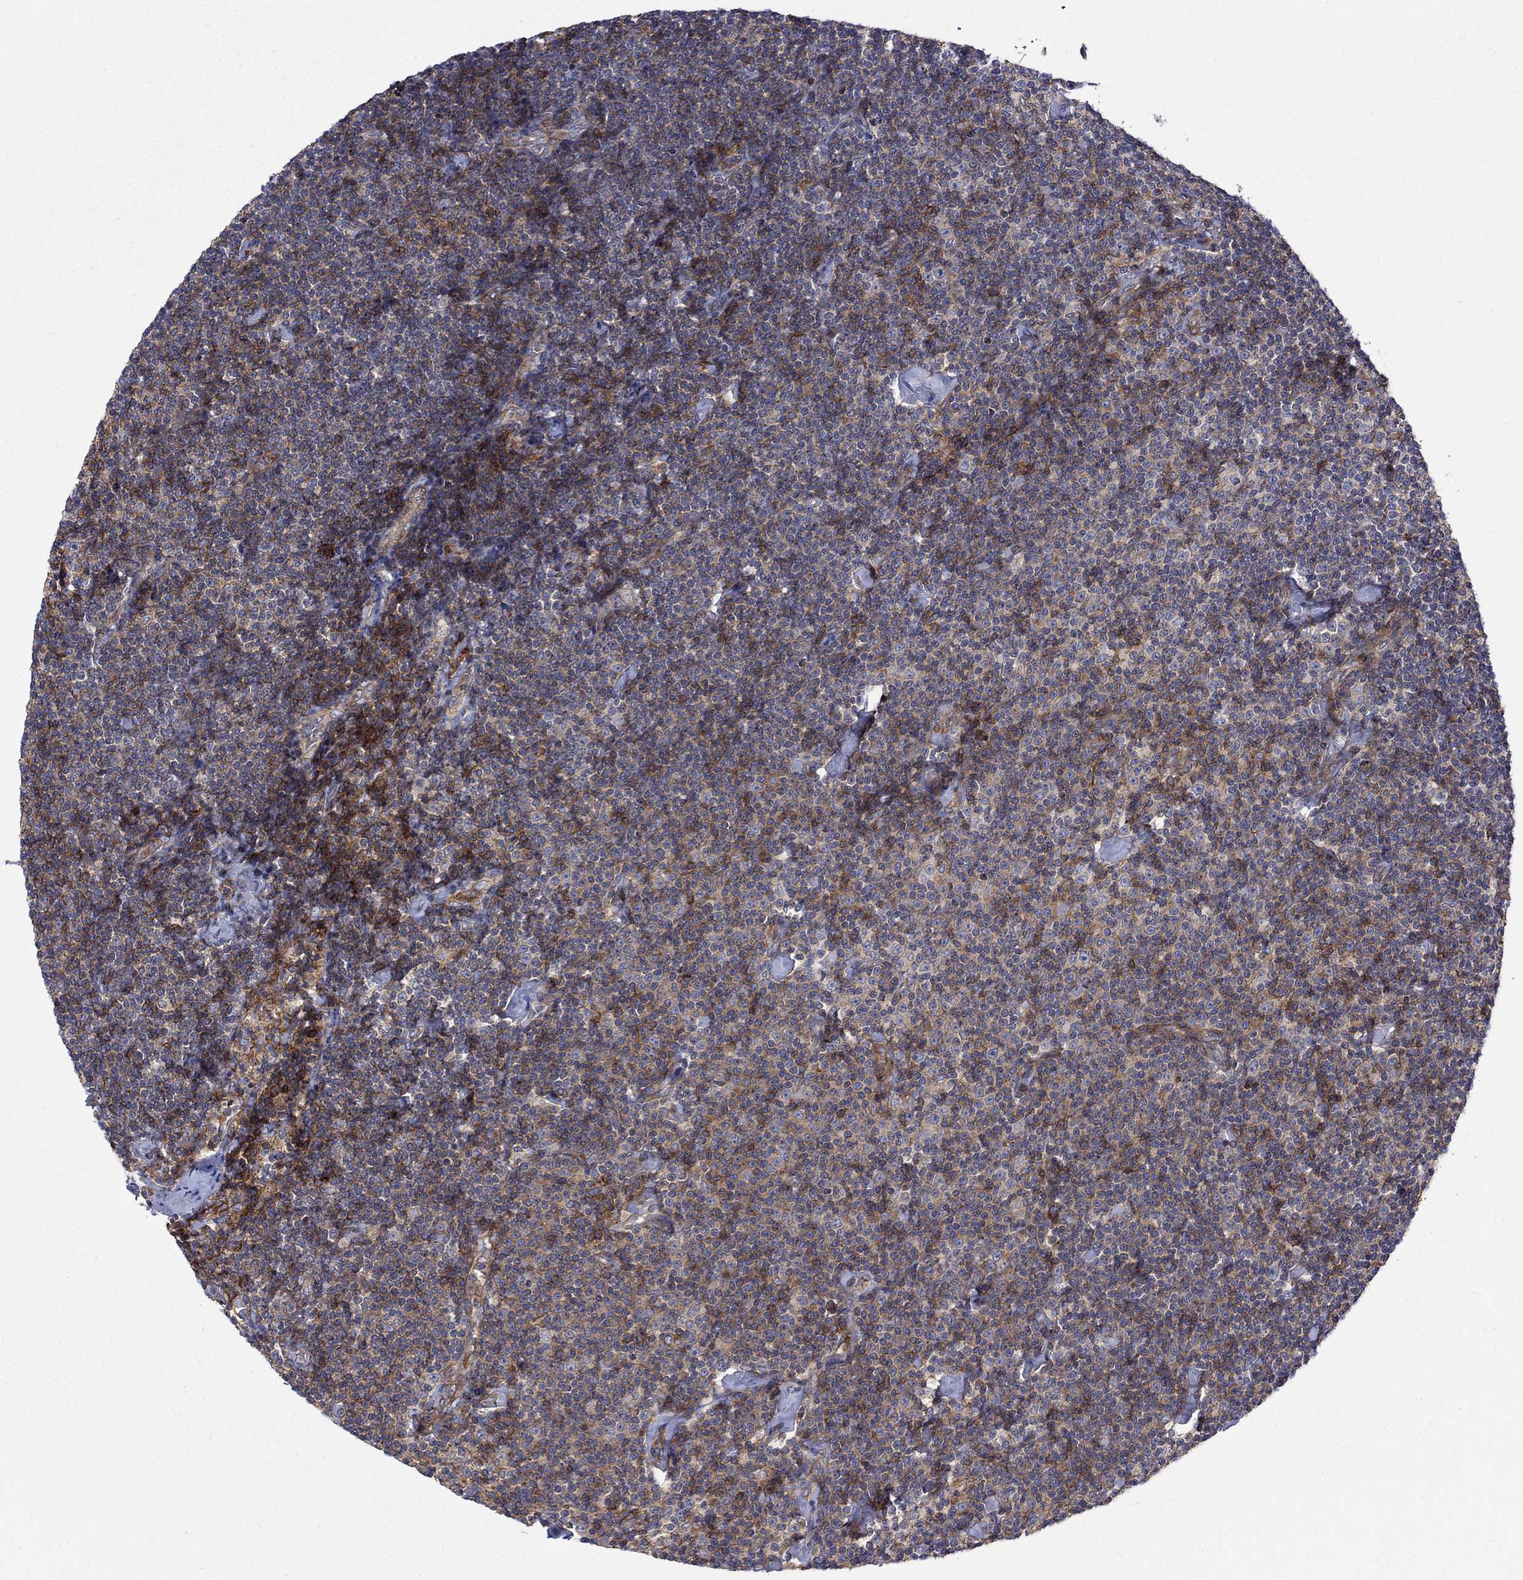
{"staining": {"intensity": "strong", "quantity": "<25%", "location": "cytoplasmic/membranous"}, "tissue": "lymphoma", "cell_type": "Tumor cells", "image_type": "cancer", "snomed": [{"axis": "morphology", "description": "Malignant lymphoma, non-Hodgkin's type, Low grade"}, {"axis": "topography", "description": "Lymph node"}], "caption": "About <25% of tumor cells in low-grade malignant lymphoma, non-Hodgkin's type demonstrate strong cytoplasmic/membranous protein staining as visualized by brown immunohistochemical staining.", "gene": "PAG1", "patient": {"sex": "male", "age": 81}}